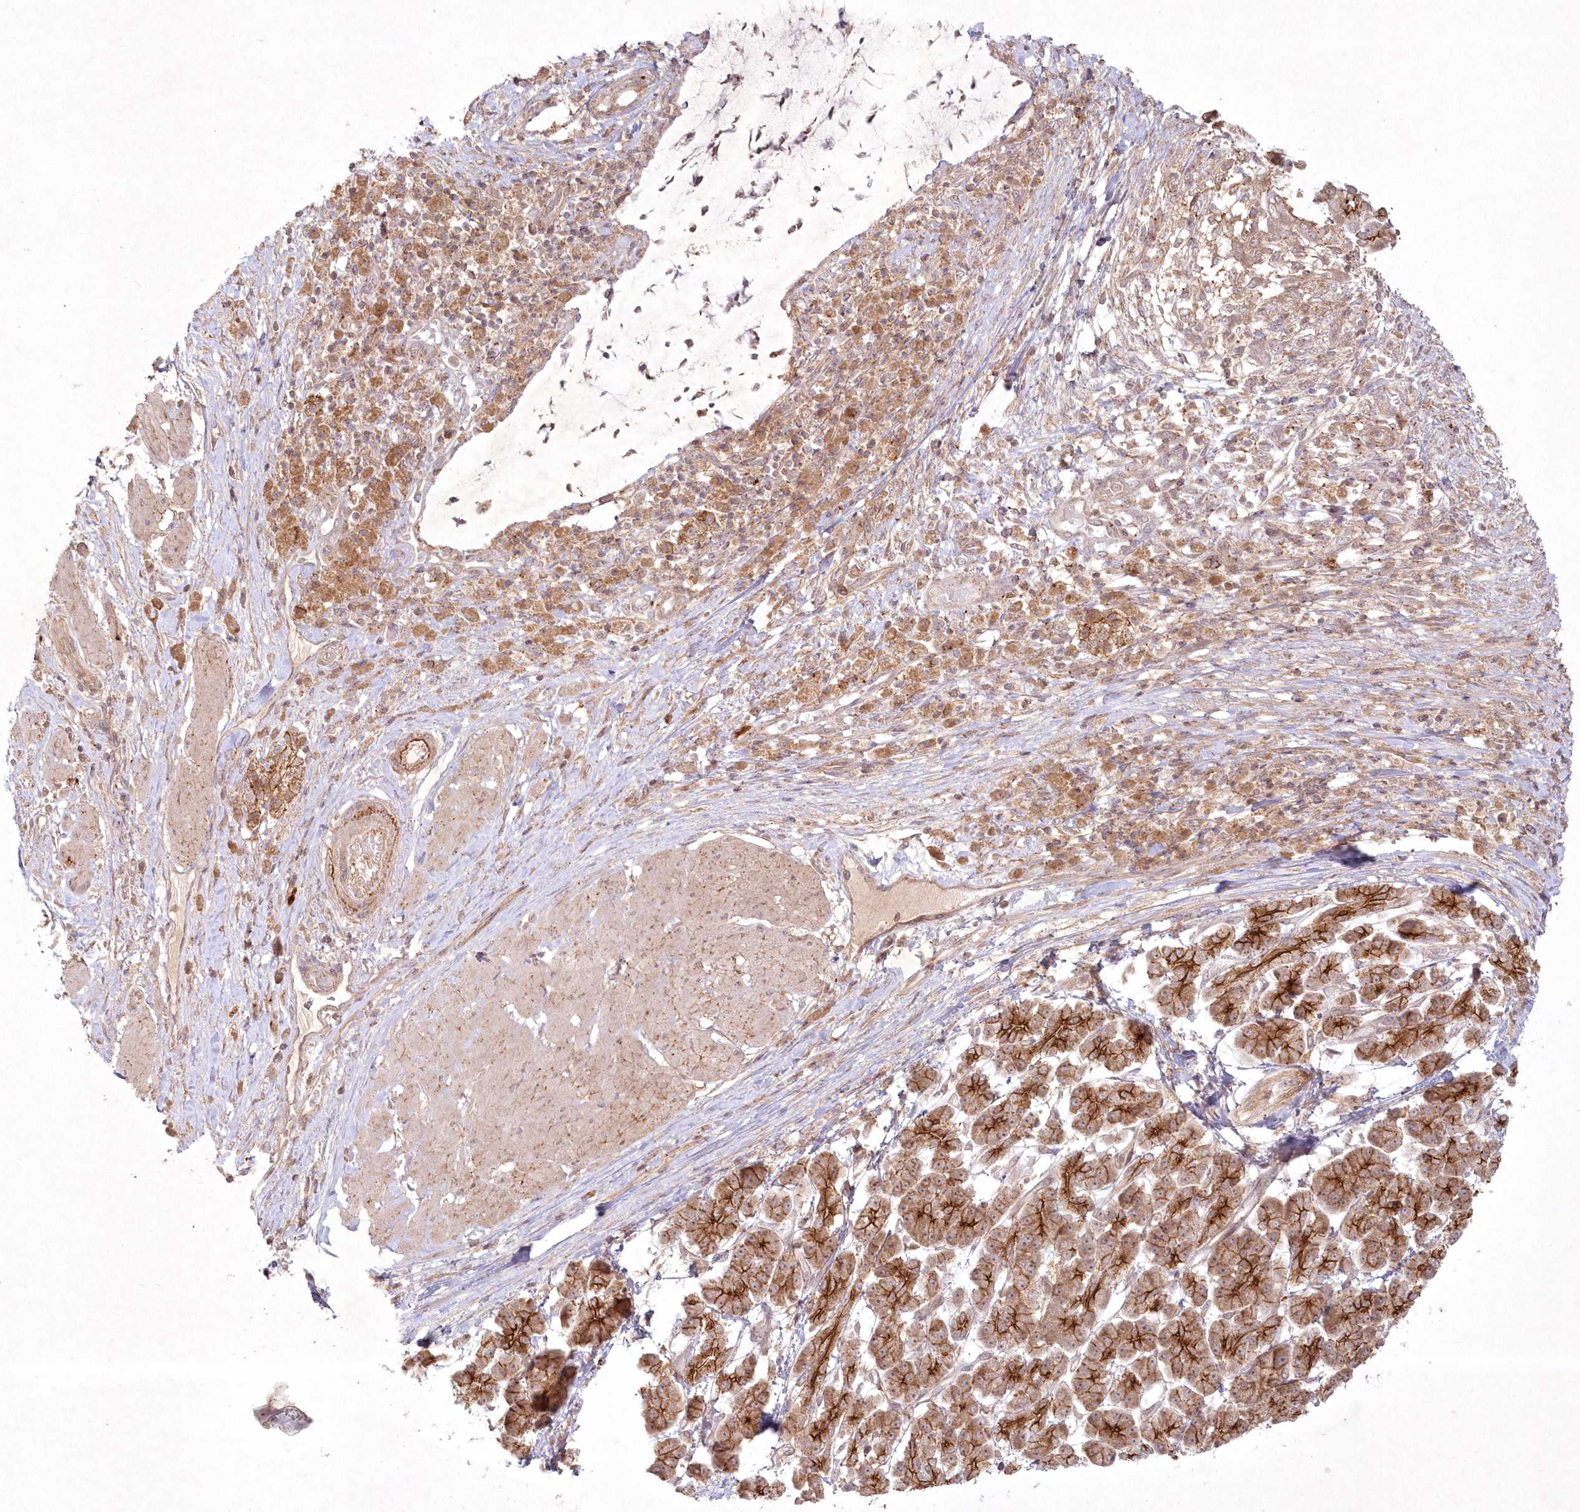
{"staining": {"intensity": "strong", "quantity": ">75%", "location": "cytoplasmic/membranous"}, "tissue": "pancreatic cancer", "cell_type": "Tumor cells", "image_type": "cancer", "snomed": [{"axis": "morphology", "description": "Adenocarcinoma, NOS"}, {"axis": "topography", "description": "Pancreas"}], "caption": "Immunohistochemistry (IHC) of pancreatic adenocarcinoma shows high levels of strong cytoplasmic/membranous positivity in about >75% of tumor cells. Using DAB (3,3'-diaminobenzidine) (brown) and hematoxylin (blue) stains, captured at high magnification using brightfield microscopy.", "gene": "TOGARAM2", "patient": {"sex": "male", "age": 68}}